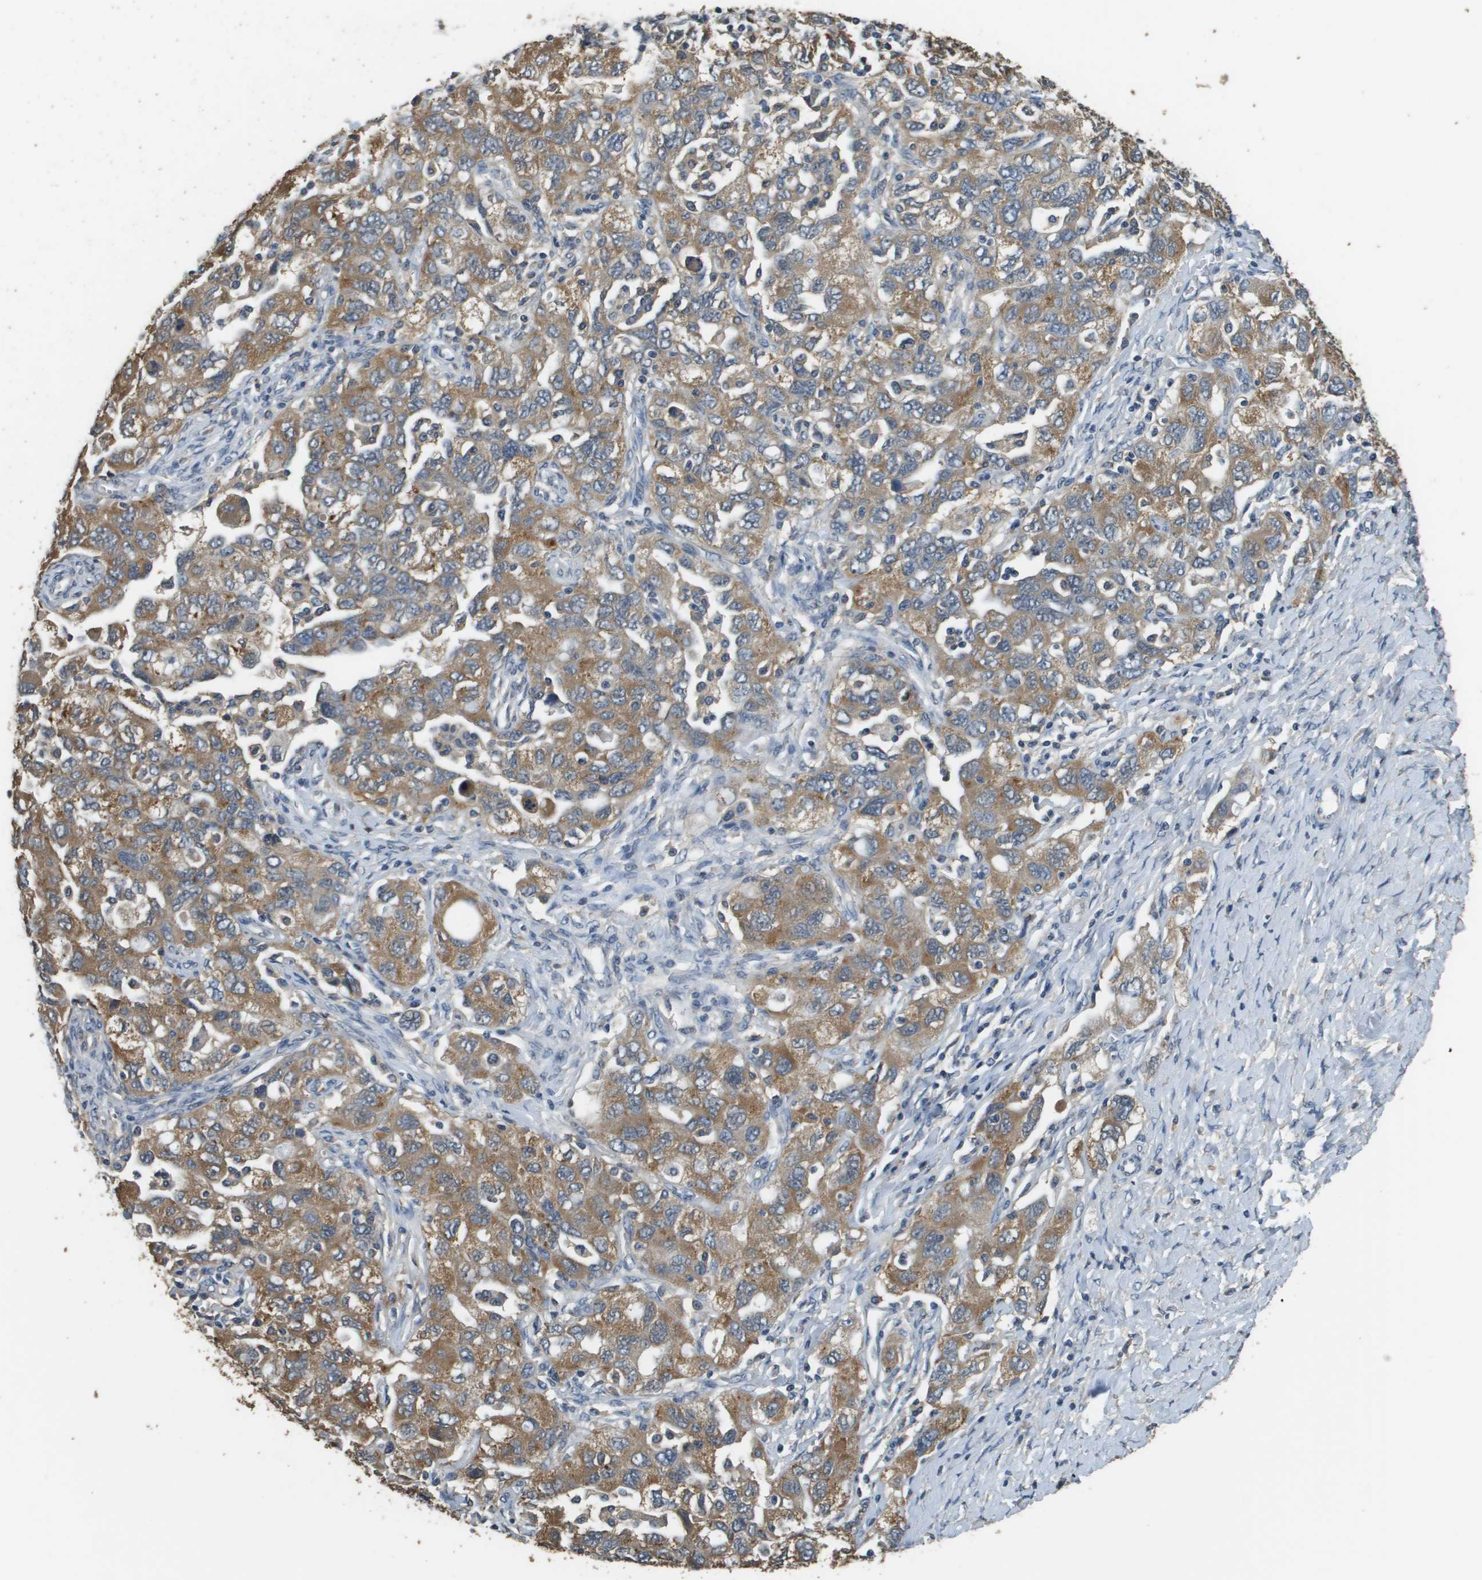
{"staining": {"intensity": "moderate", "quantity": ">75%", "location": "cytoplasmic/membranous"}, "tissue": "ovarian cancer", "cell_type": "Tumor cells", "image_type": "cancer", "snomed": [{"axis": "morphology", "description": "Carcinoma, NOS"}, {"axis": "morphology", "description": "Cystadenocarcinoma, serous, NOS"}, {"axis": "topography", "description": "Ovary"}], "caption": "Moderate cytoplasmic/membranous staining is appreciated in about >75% of tumor cells in serous cystadenocarcinoma (ovarian).", "gene": "RAB6B", "patient": {"sex": "female", "age": 69}}